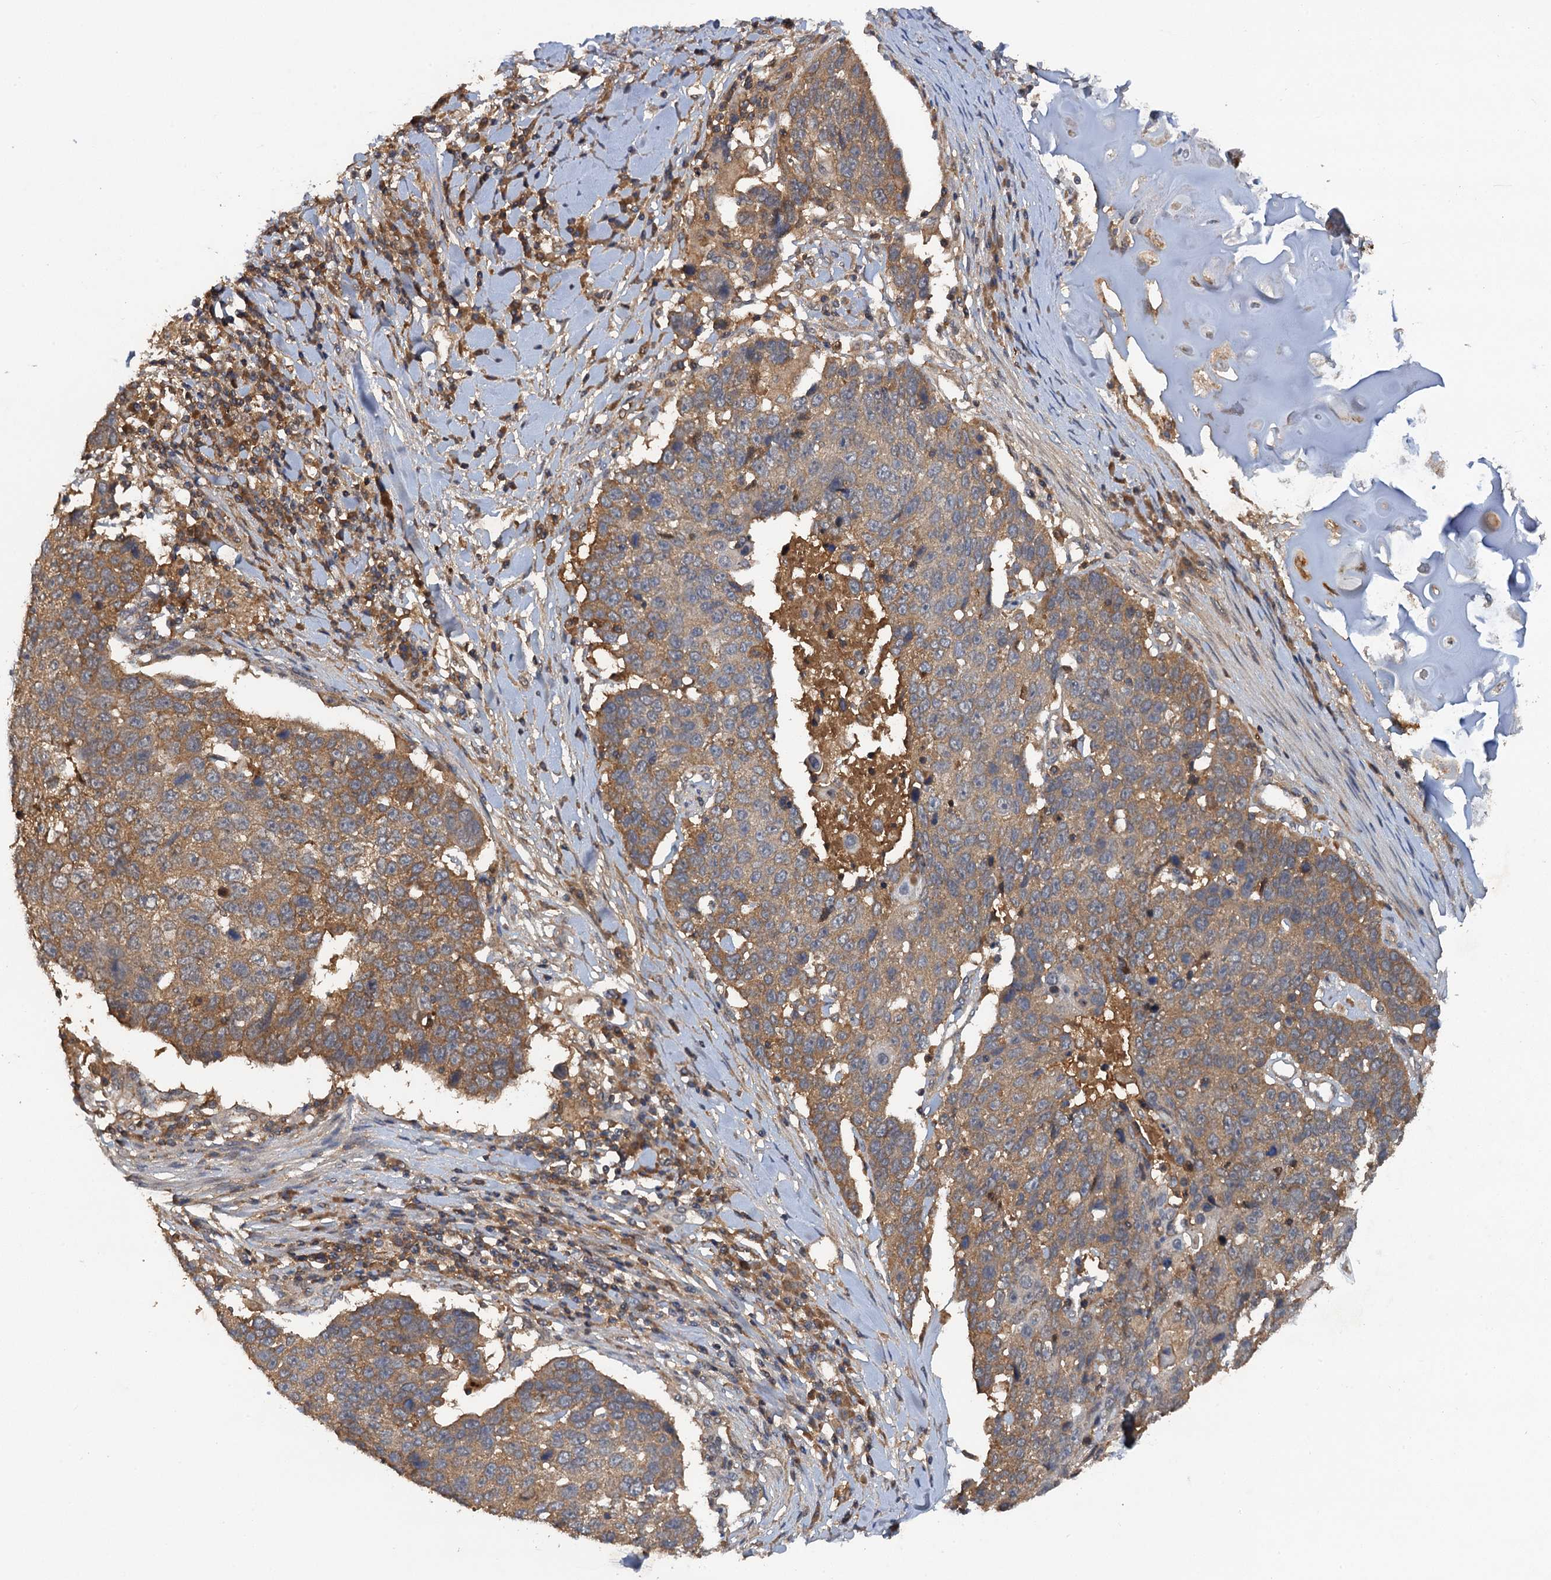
{"staining": {"intensity": "moderate", "quantity": ">75%", "location": "cytoplasmic/membranous"}, "tissue": "lung cancer", "cell_type": "Tumor cells", "image_type": "cancer", "snomed": [{"axis": "morphology", "description": "Squamous cell carcinoma, NOS"}, {"axis": "topography", "description": "Lung"}], "caption": "The immunohistochemical stain labels moderate cytoplasmic/membranous staining in tumor cells of lung squamous cell carcinoma tissue. (IHC, brightfield microscopy, high magnification).", "gene": "HAPLN3", "patient": {"sex": "male", "age": 66}}